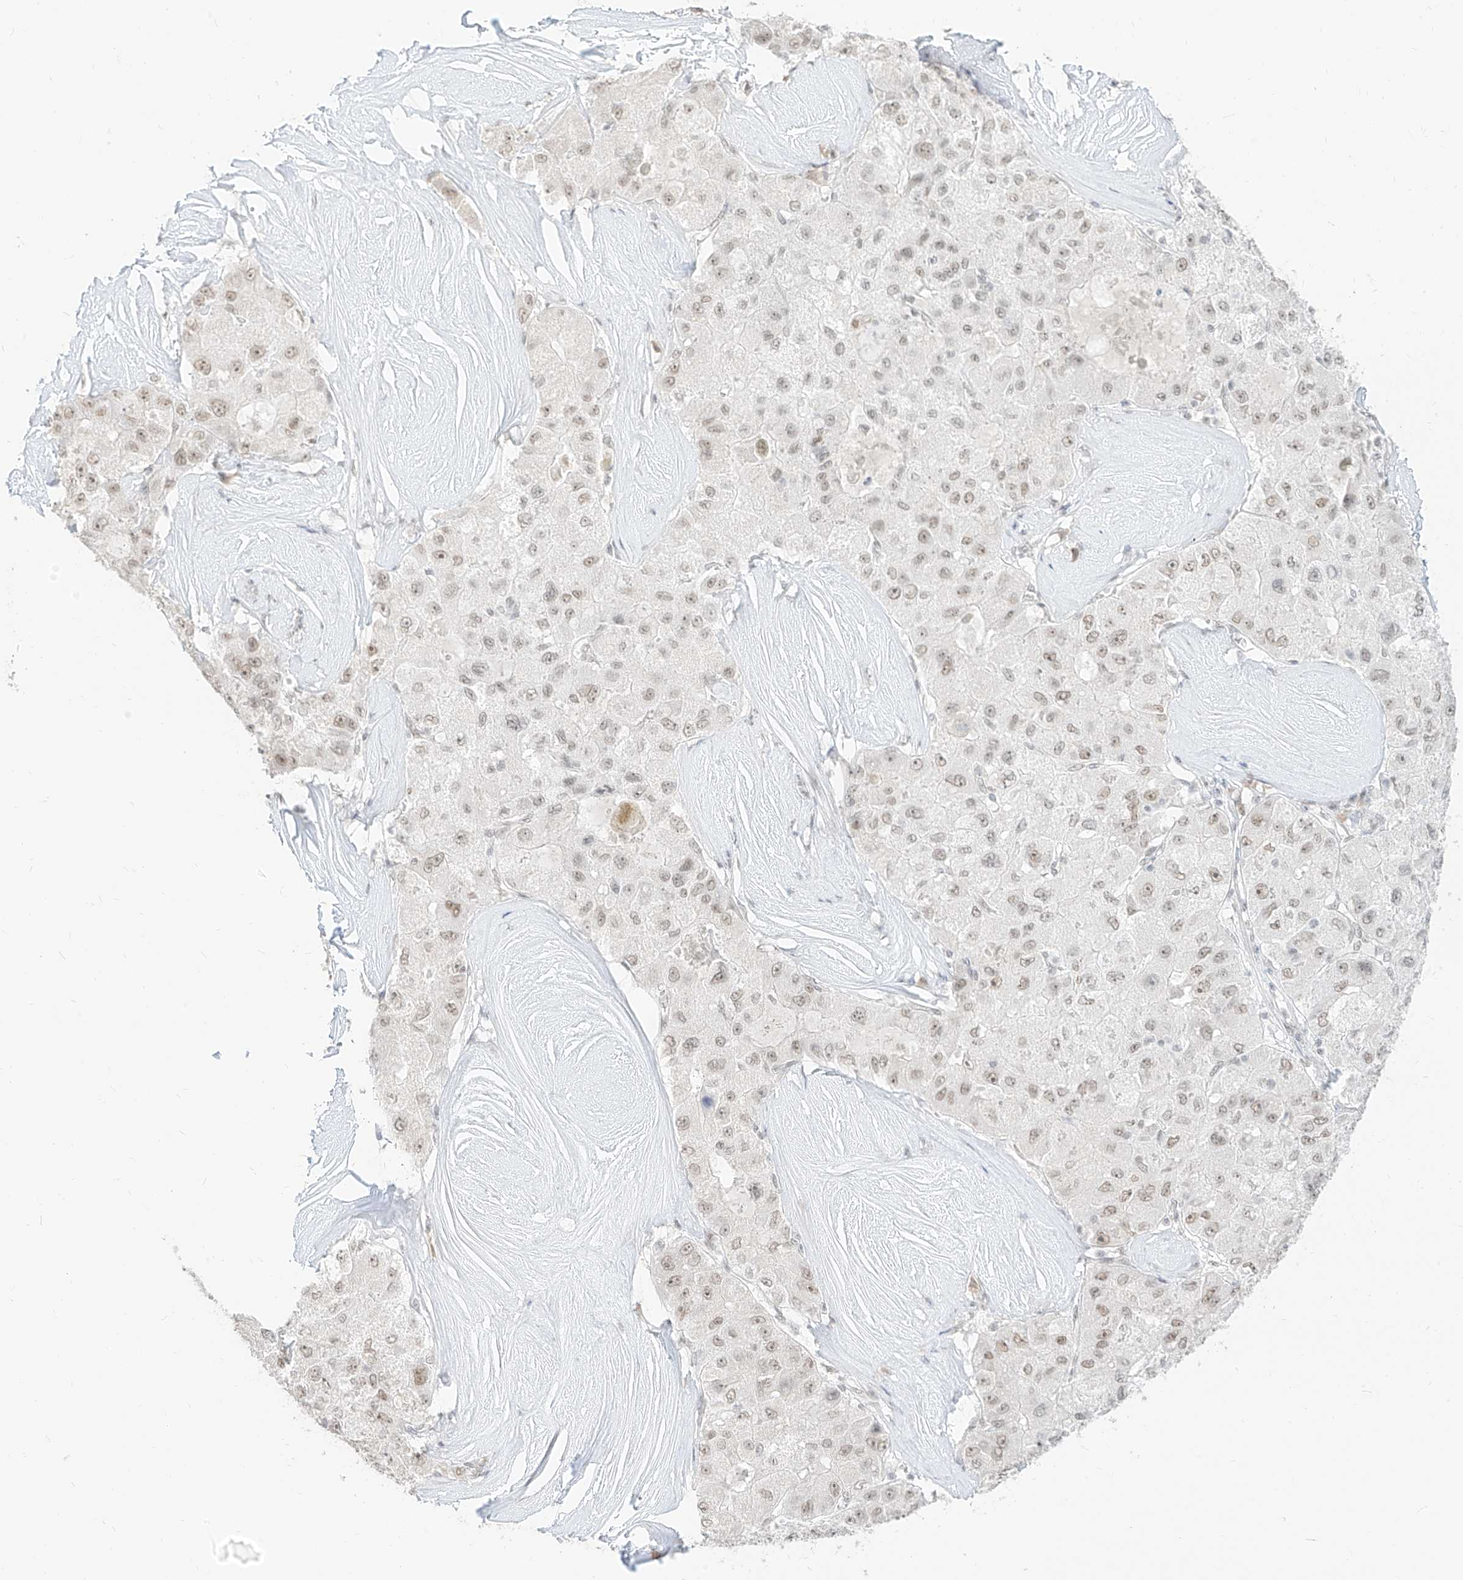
{"staining": {"intensity": "weak", "quantity": "25%-75%", "location": "nuclear"}, "tissue": "liver cancer", "cell_type": "Tumor cells", "image_type": "cancer", "snomed": [{"axis": "morphology", "description": "Carcinoma, Hepatocellular, NOS"}, {"axis": "topography", "description": "Liver"}], "caption": "Protein expression analysis of human hepatocellular carcinoma (liver) reveals weak nuclear positivity in about 25%-75% of tumor cells.", "gene": "SUPT5H", "patient": {"sex": "male", "age": 80}}